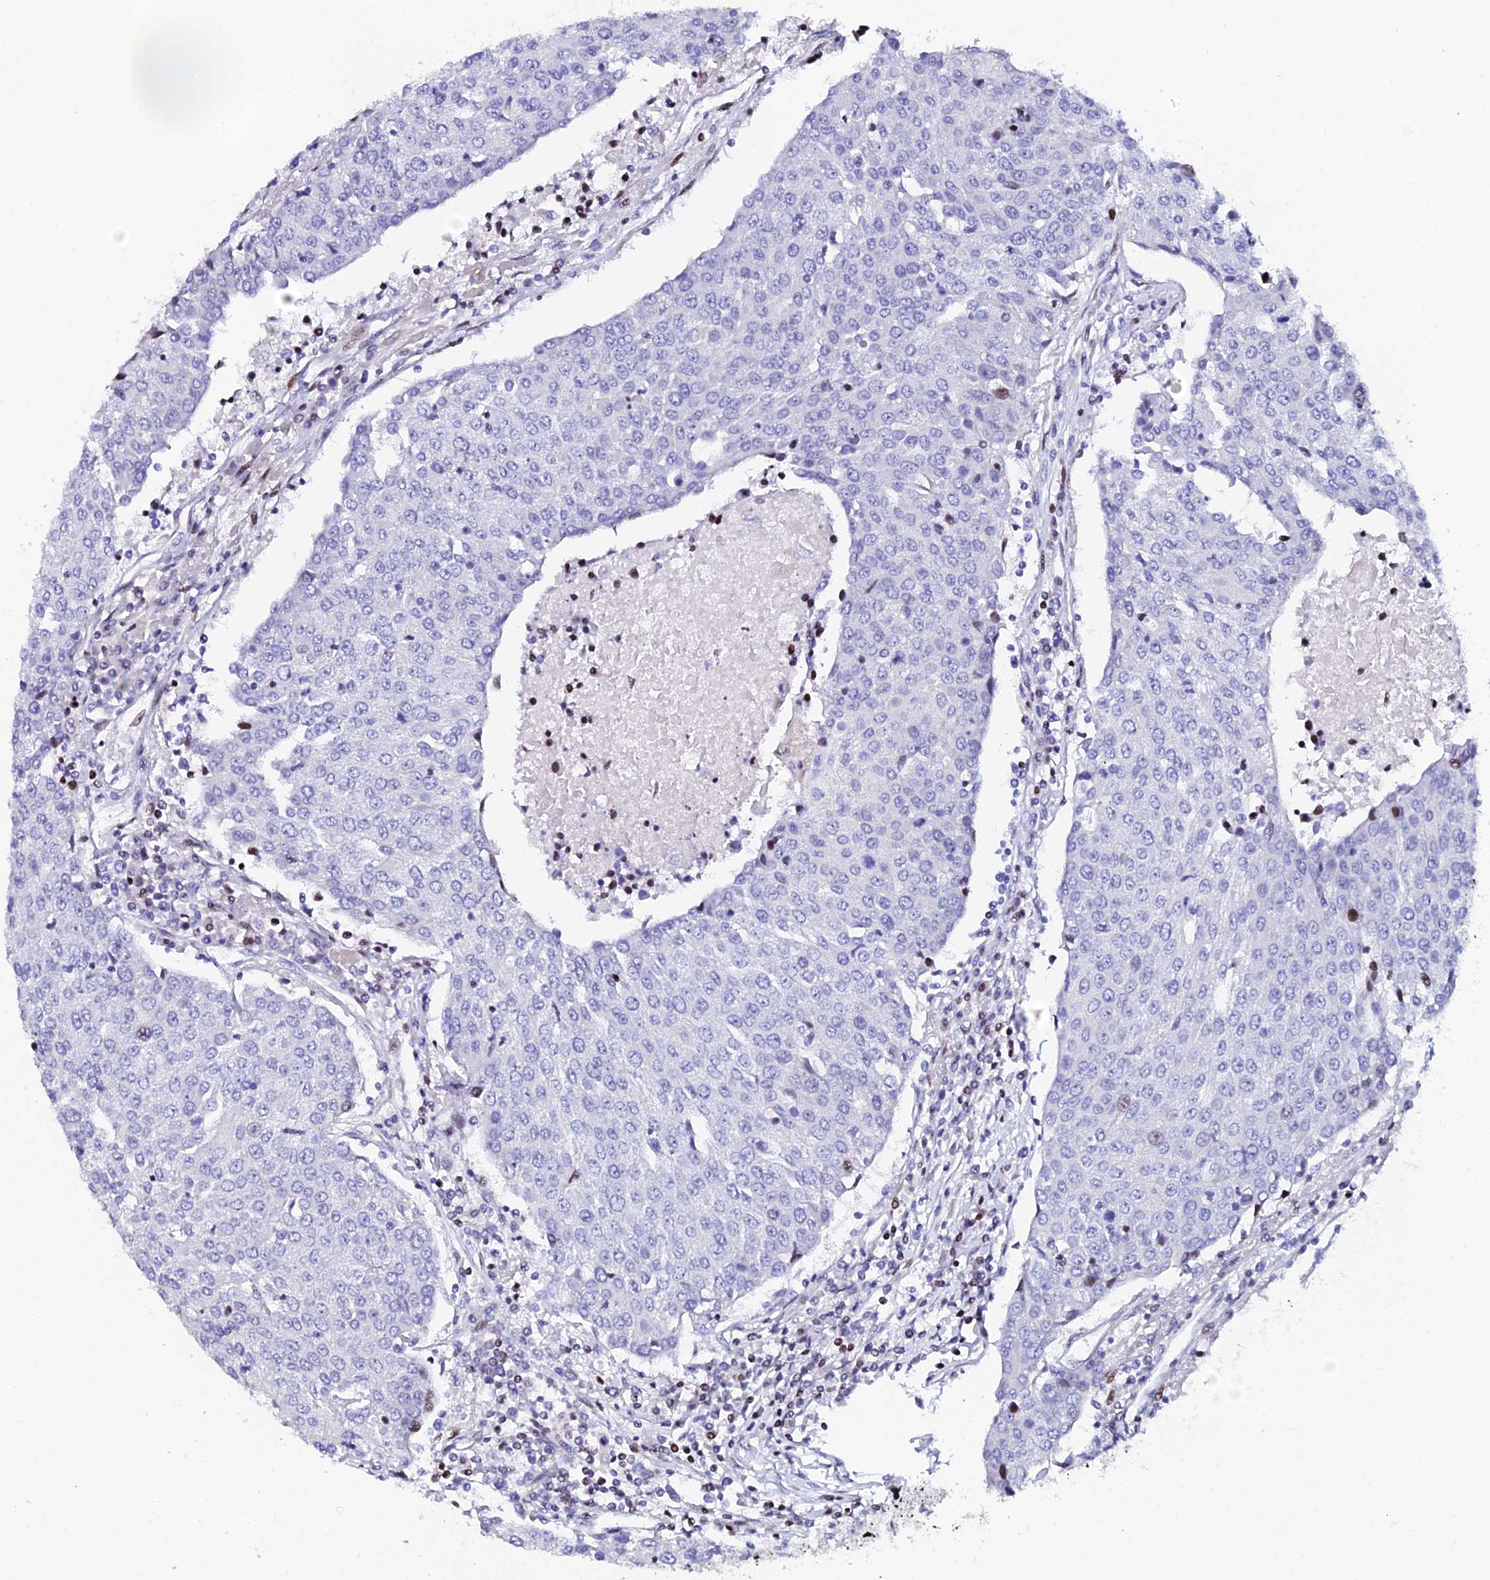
{"staining": {"intensity": "negative", "quantity": "none", "location": "none"}, "tissue": "urothelial cancer", "cell_type": "Tumor cells", "image_type": "cancer", "snomed": [{"axis": "morphology", "description": "Urothelial carcinoma, High grade"}, {"axis": "topography", "description": "Urinary bladder"}], "caption": "Immunohistochemical staining of human urothelial cancer displays no significant expression in tumor cells.", "gene": "MYNN", "patient": {"sex": "female", "age": 85}}